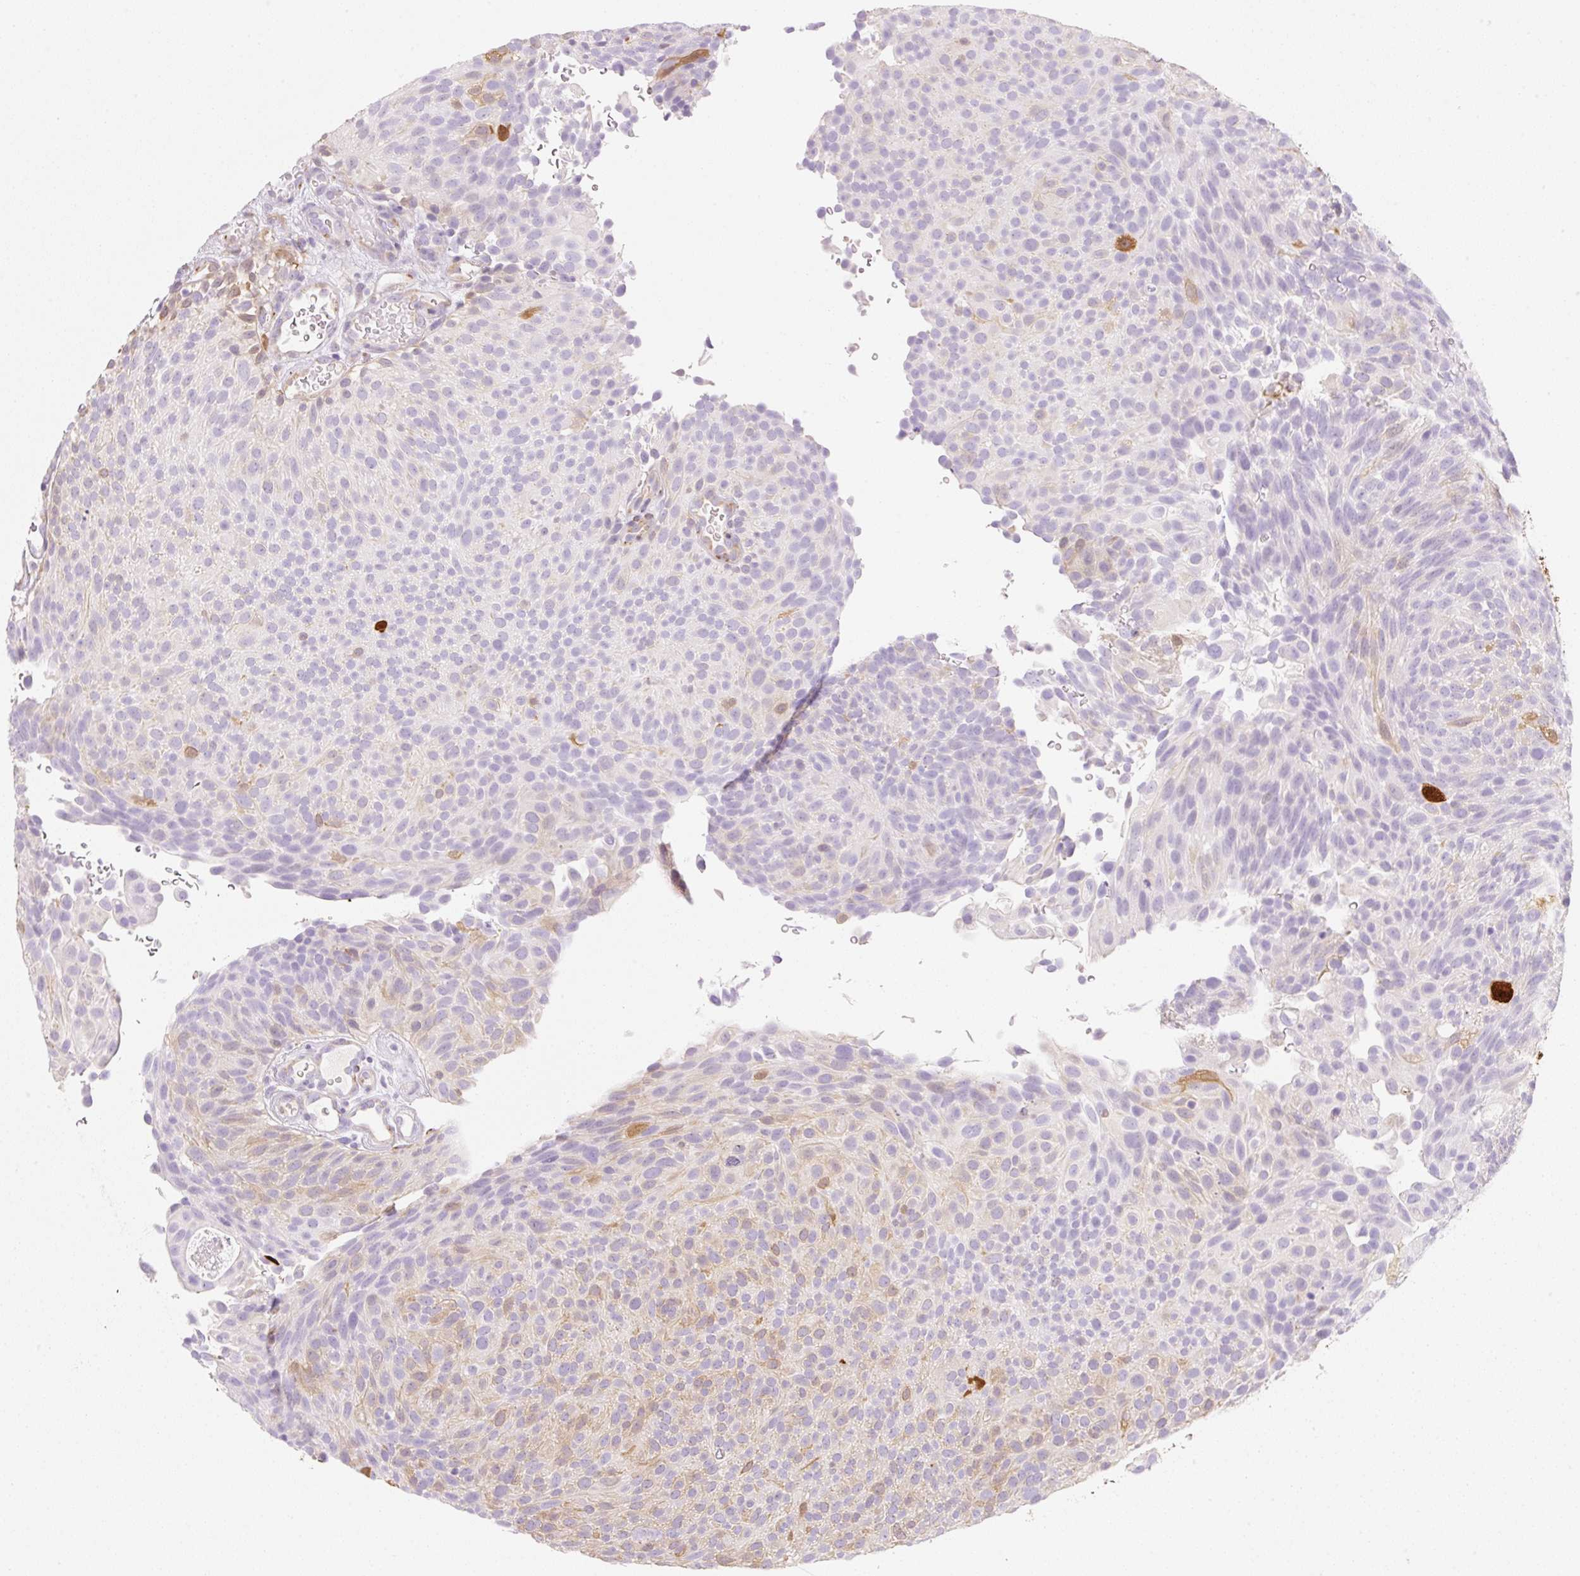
{"staining": {"intensity": "moderate", "quantity": "<25%", "location": "cytoplasmic/membranous"}, "tissue": "urothelial cancer", "cell_type": "Tumor cells", "image_type": "cancer", "snomed": [{"axis": "morphology", "description": "Urothelial carcinoma, Low grade"}, {"axis": "topography", "description": "Urinary bladder"}], "caption": "Moderate cytoplasmic/membranous positivity for a protein is seen in approximately <25% of tumor cells of urothelial carcinoma (low-grade) using immunohistochemistry.", "gene": "FABP5", "patient": {"sex": "male", "age": 78}}